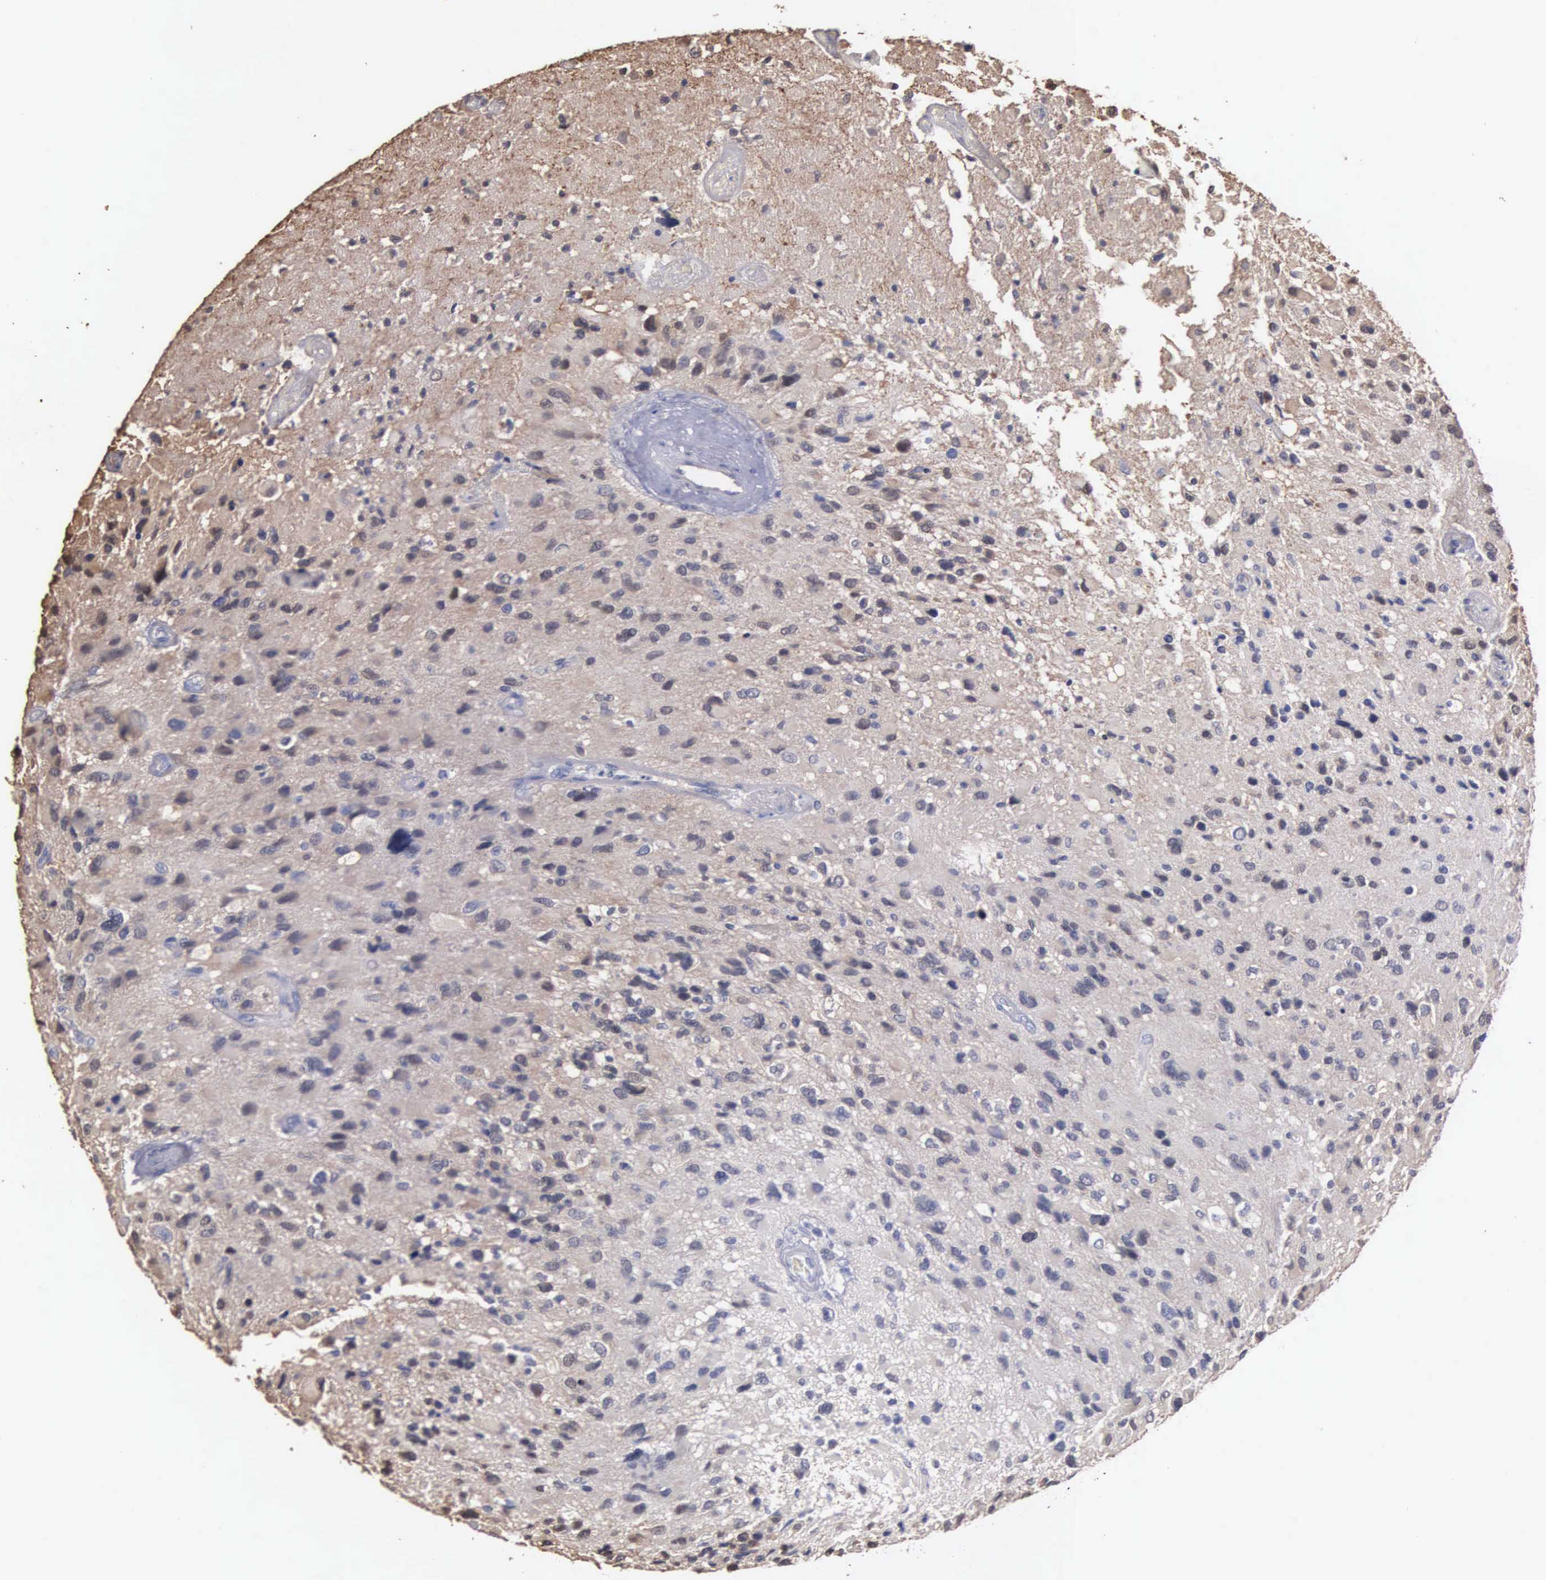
{"staining": {"intensity": "weak", "quantity": ">75%", "location": "cytoplasmic/membranous"}, "tissue": "glioma", "cell_type": "Tumor cells", "image_type": "cancer", "snomed": [{"axis": "morphology", "description": "Glioma, malignant, High grade"}, {"axis": "topography", "description": "Brain"}], "caption": "Malignant high-grade glioma was stained to show a protein in brown. There is low levels of weak cytoplasmic/membranous expression in approximately >75% of tumor cells. The staining was performed using DAB (3,3'-diaminobenzidine) to visualize the protein expression in brown, while the nuclei were stained in blue with hematoxylin (Magnification: 20x).", "gene": "ENO3", "patient": {"sex": "male", "age": 69}}